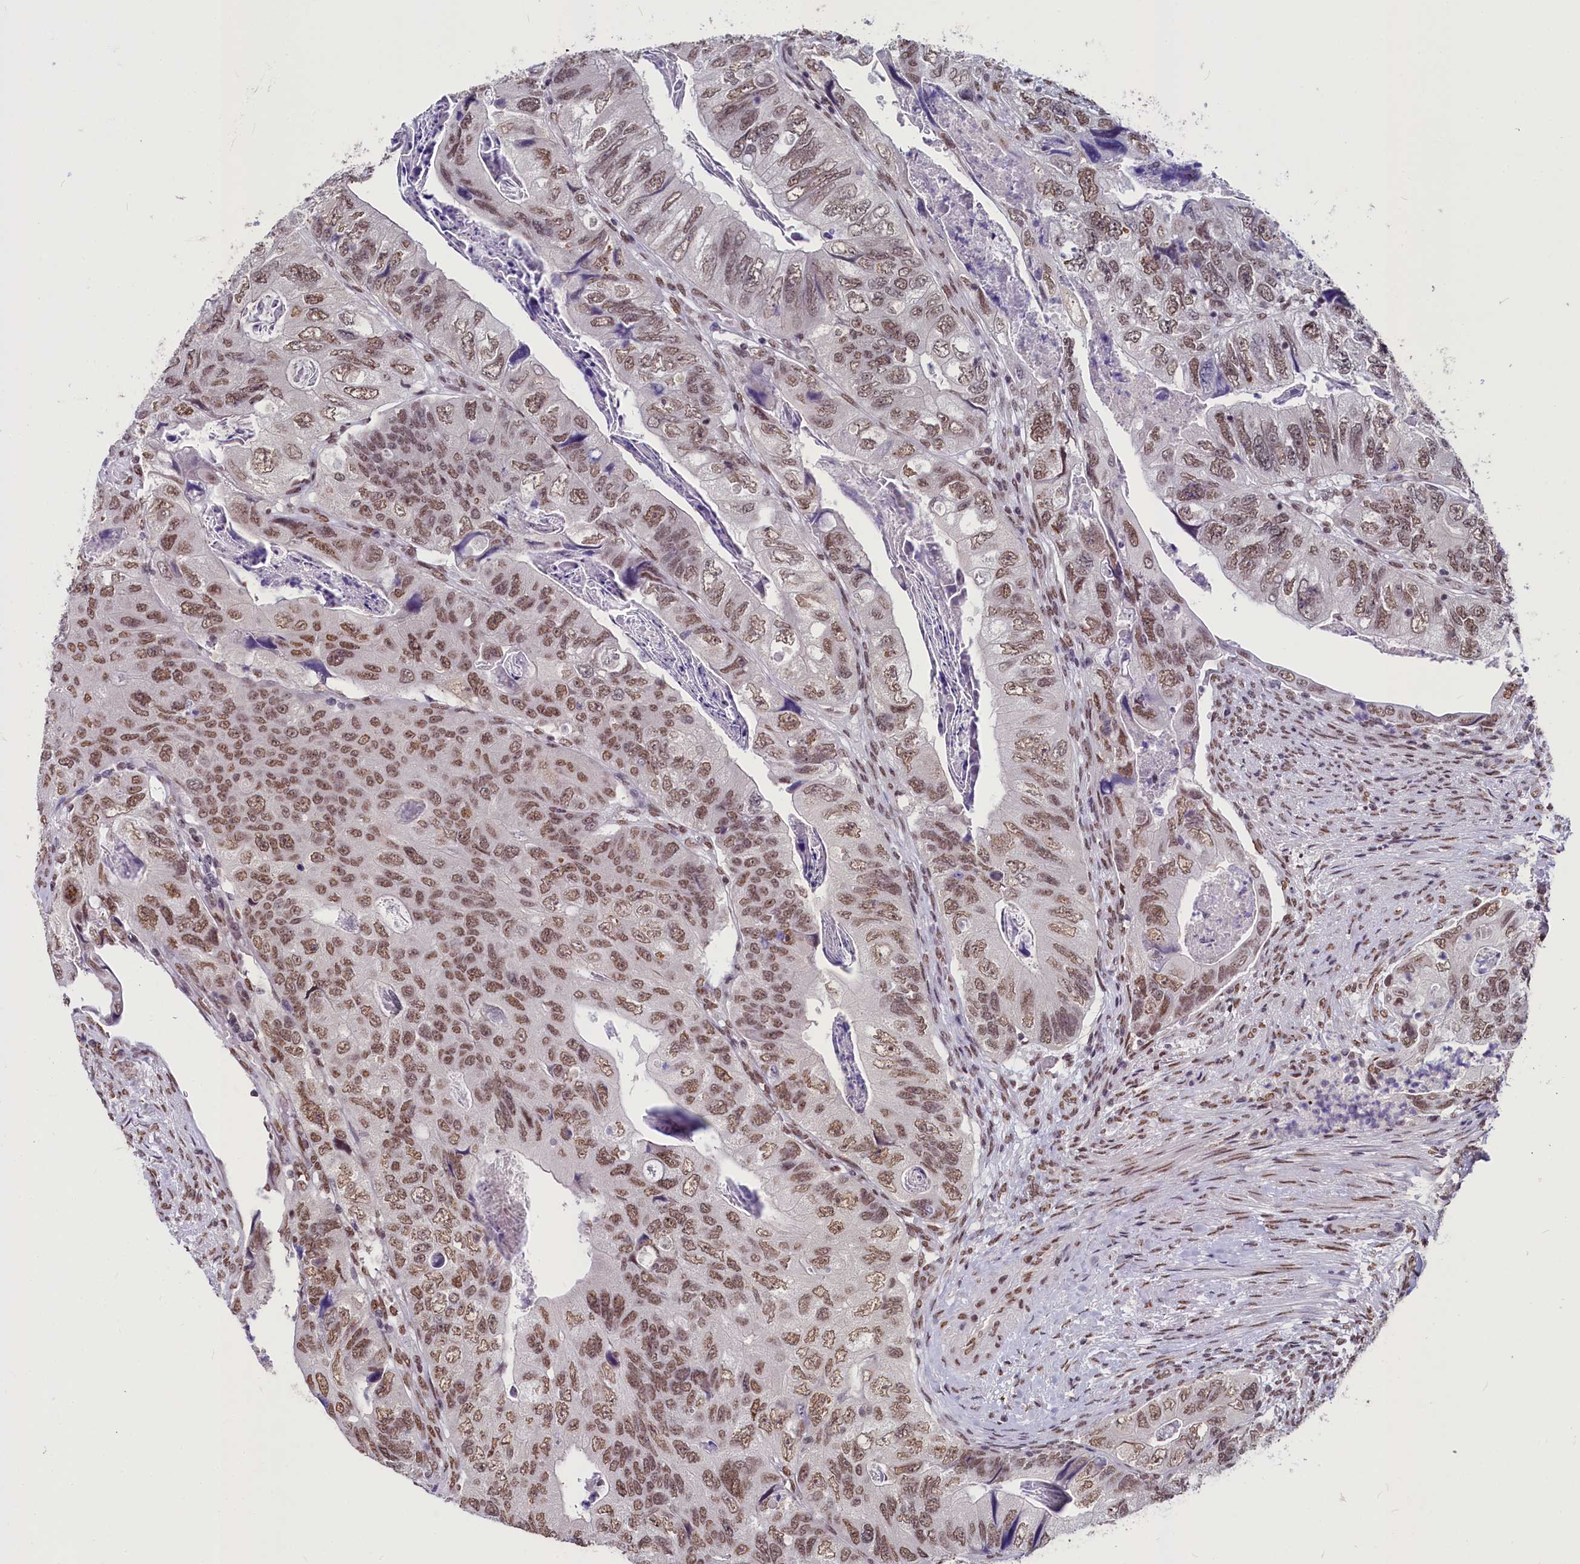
{"staining": {"intensity": "moderate", "quantity": ">75%", "location": "nuclear"}, "tissue": "colorectal cancer", "cell_type": "Tumor cells", "image_type": "cancer", "snomed": [{"axis": "morphology", "description": "Adenocarcinoma, NOS"}, {"axis": "topography", "description": "Rectum"}], "caption": "There is medium levels of moderate nuclear positivity in tumor cells of colorectal adenocarcinoma, as demonstrated by immunohistochemical staining (brown color).", "gene": "PARPBP", "patient": {"sex": "male", "age": 63}}